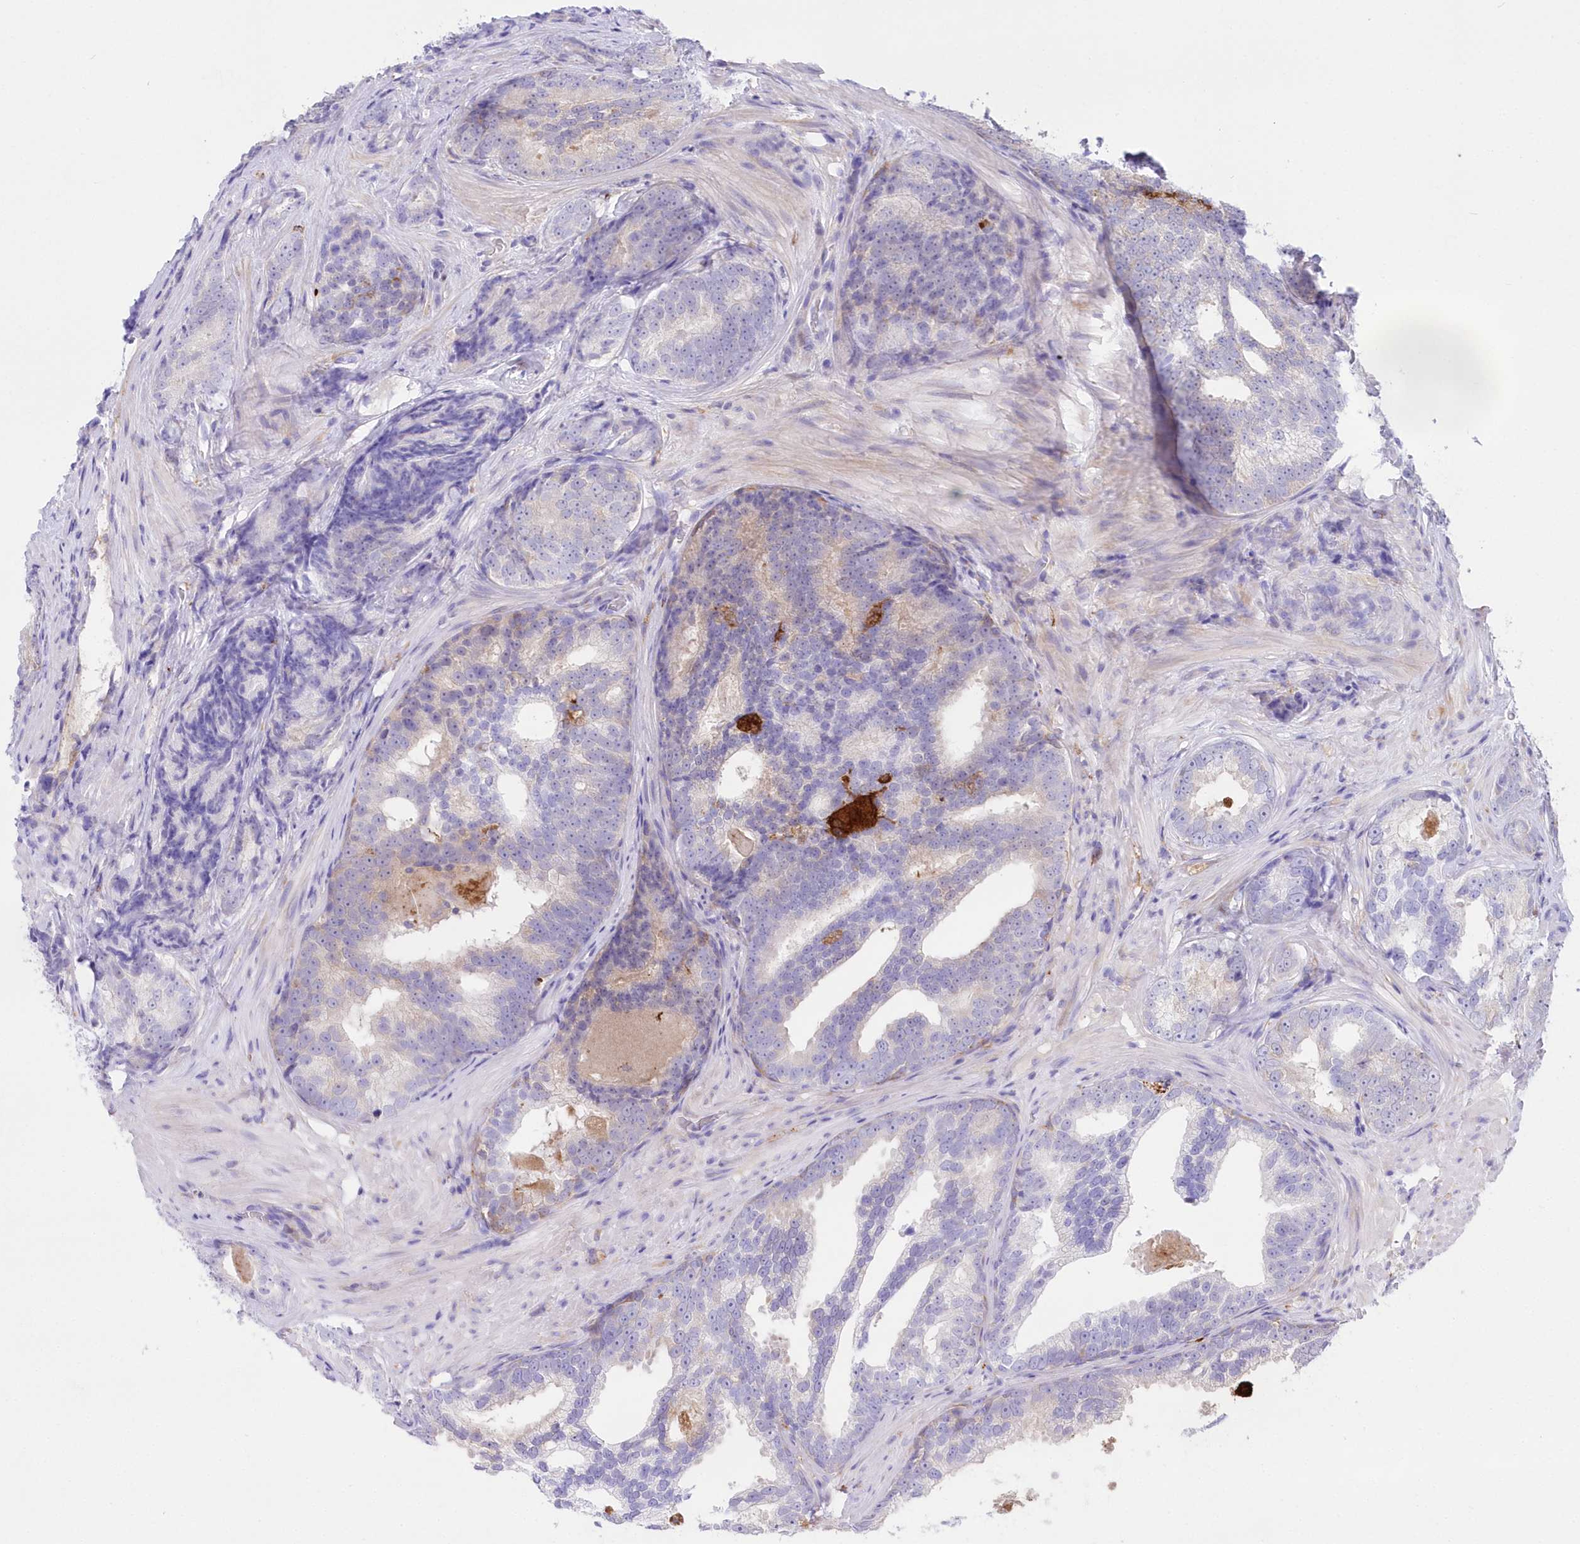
{"staining": {"intensity": "negative", "quantity": "none", "location": "none"}, "tissue": "prostate cancer", "cell_type": "Tumor cells", "image_type": "cancer", "snomed": [{"axis": "morphology", "description": "Adenocarcinoma, High grade"}, {"axis": "topography", "description": "Prostate"}], "caption": "This is an immunohistochemistry (IHC) photomicrograph of prostate cancer. There is no positivity in tumor cells.", "gene": "DNAJC19", "patient": {"sex": "male", "age": 66}}